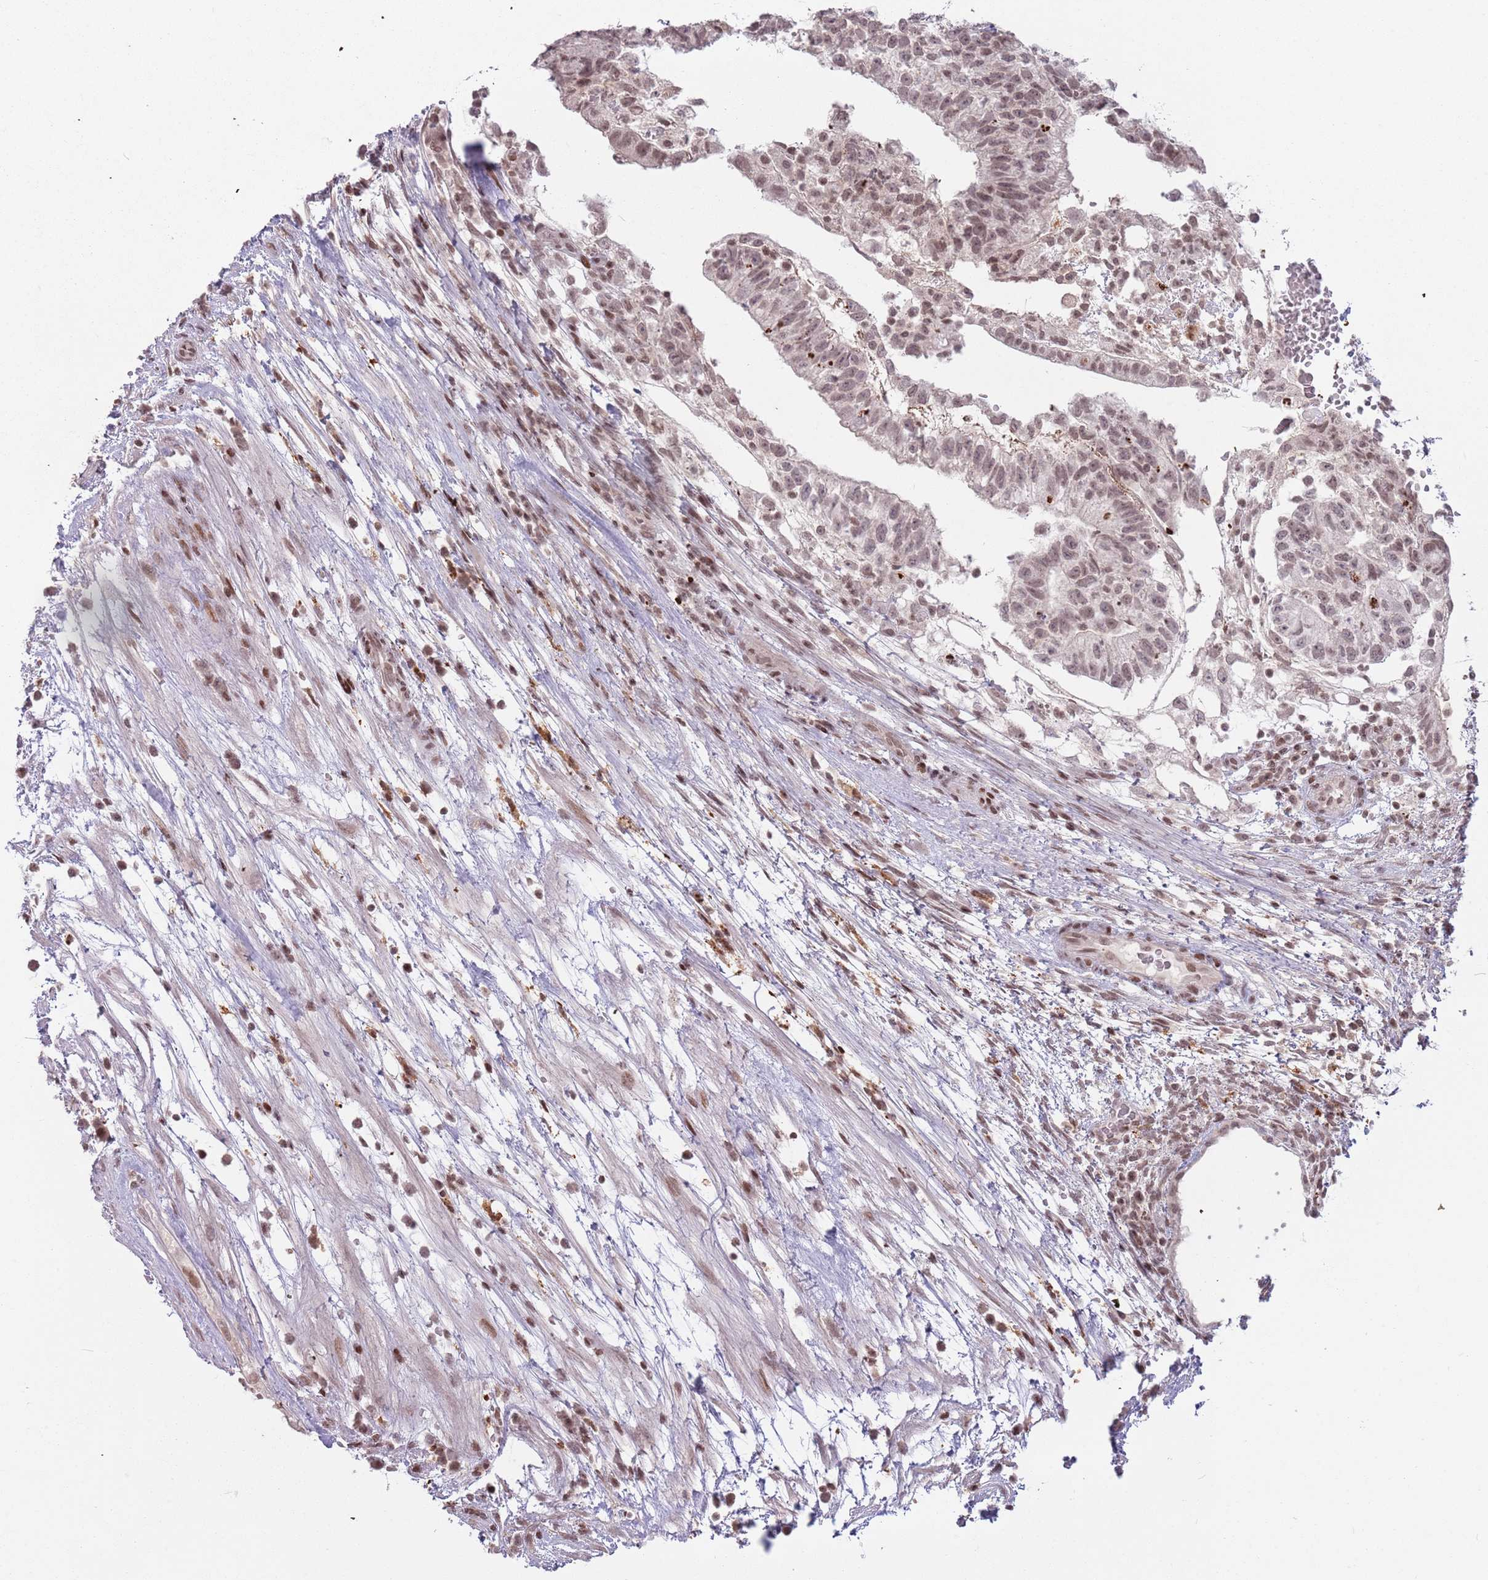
{"staining": {"intensity": "moderate", "quantity": ">75%", "location": "nuclear"}, "tissue": "testis cancer", "cell_type": "Tumor cells", "image_type": "cancer", "snomed": [{"axis": "morphology", "description": "Normal tissue, NOS"}, {"axis": "morphology", "description": "Carcinoma, Embryonal, NOS"}, {"axis": "topography", "description": "Testis"}], "caption": "Approximately >75% of tumor cells in human embryonal carcinoma (testis) reveal moderate nuclear protein staining as visualized by brown immunohistochemical staining.", "gene": "SH3RF3", "patient": {"sex": "male", "age": 32}}